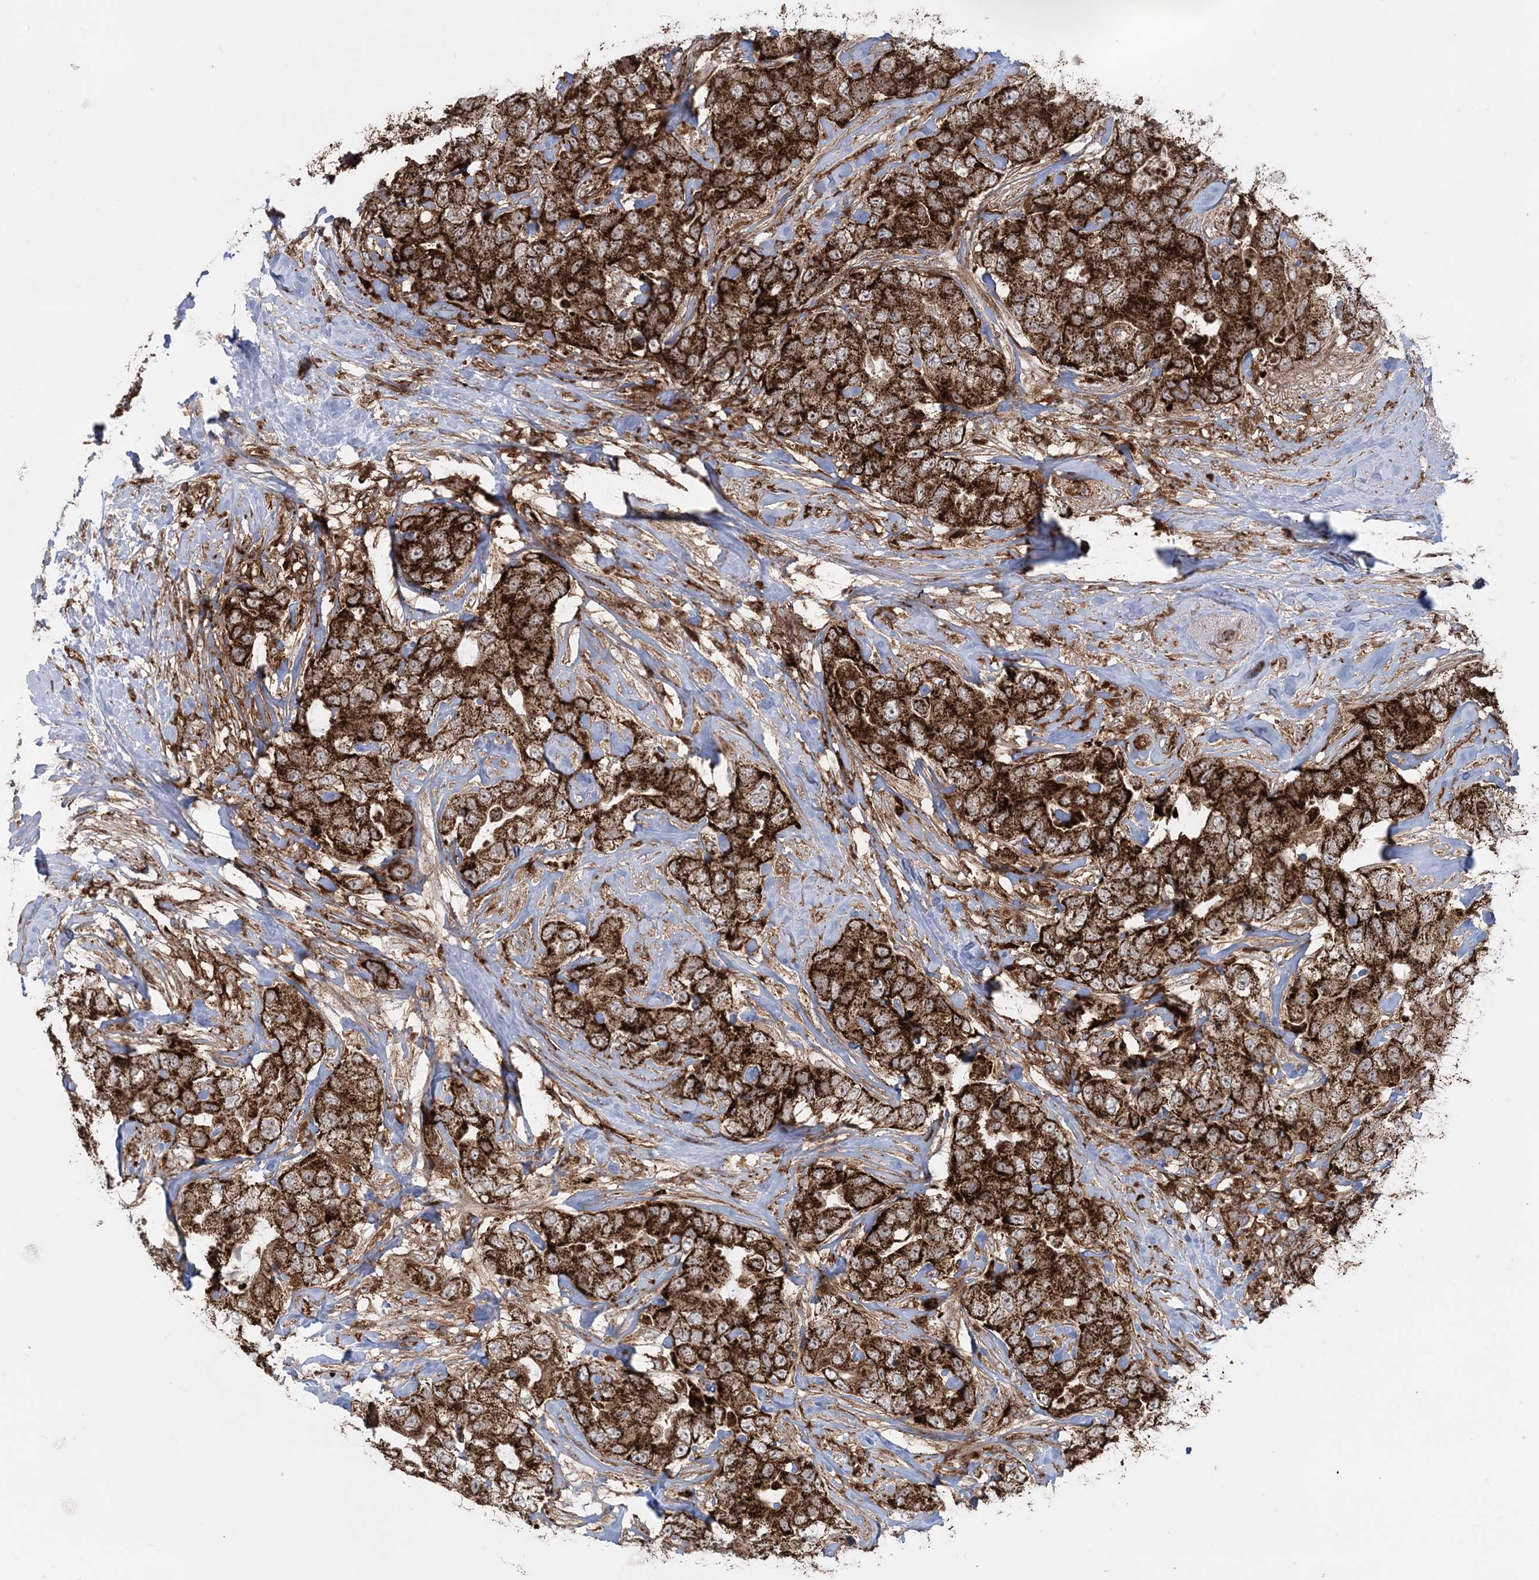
{"staining": {"intensity": "strong", "quantity": ">75%", "location": "cytoplasmic/membranous"}, "tissue": "breast cancer", "cell_type": "Tumor cells", "image_type": "cancer", "snomed": [{"axis": "morphology", "description": "Duct carcinoma"}, {"axis": "topography", "description": "Breast"}], "caption": "A brown stain shows strong cytoplasmic/membranous staining of a protein in human breast cancer tumor cells.", "gene": "LRPPRC", "patient": {"sex": "female", "age": 62}}